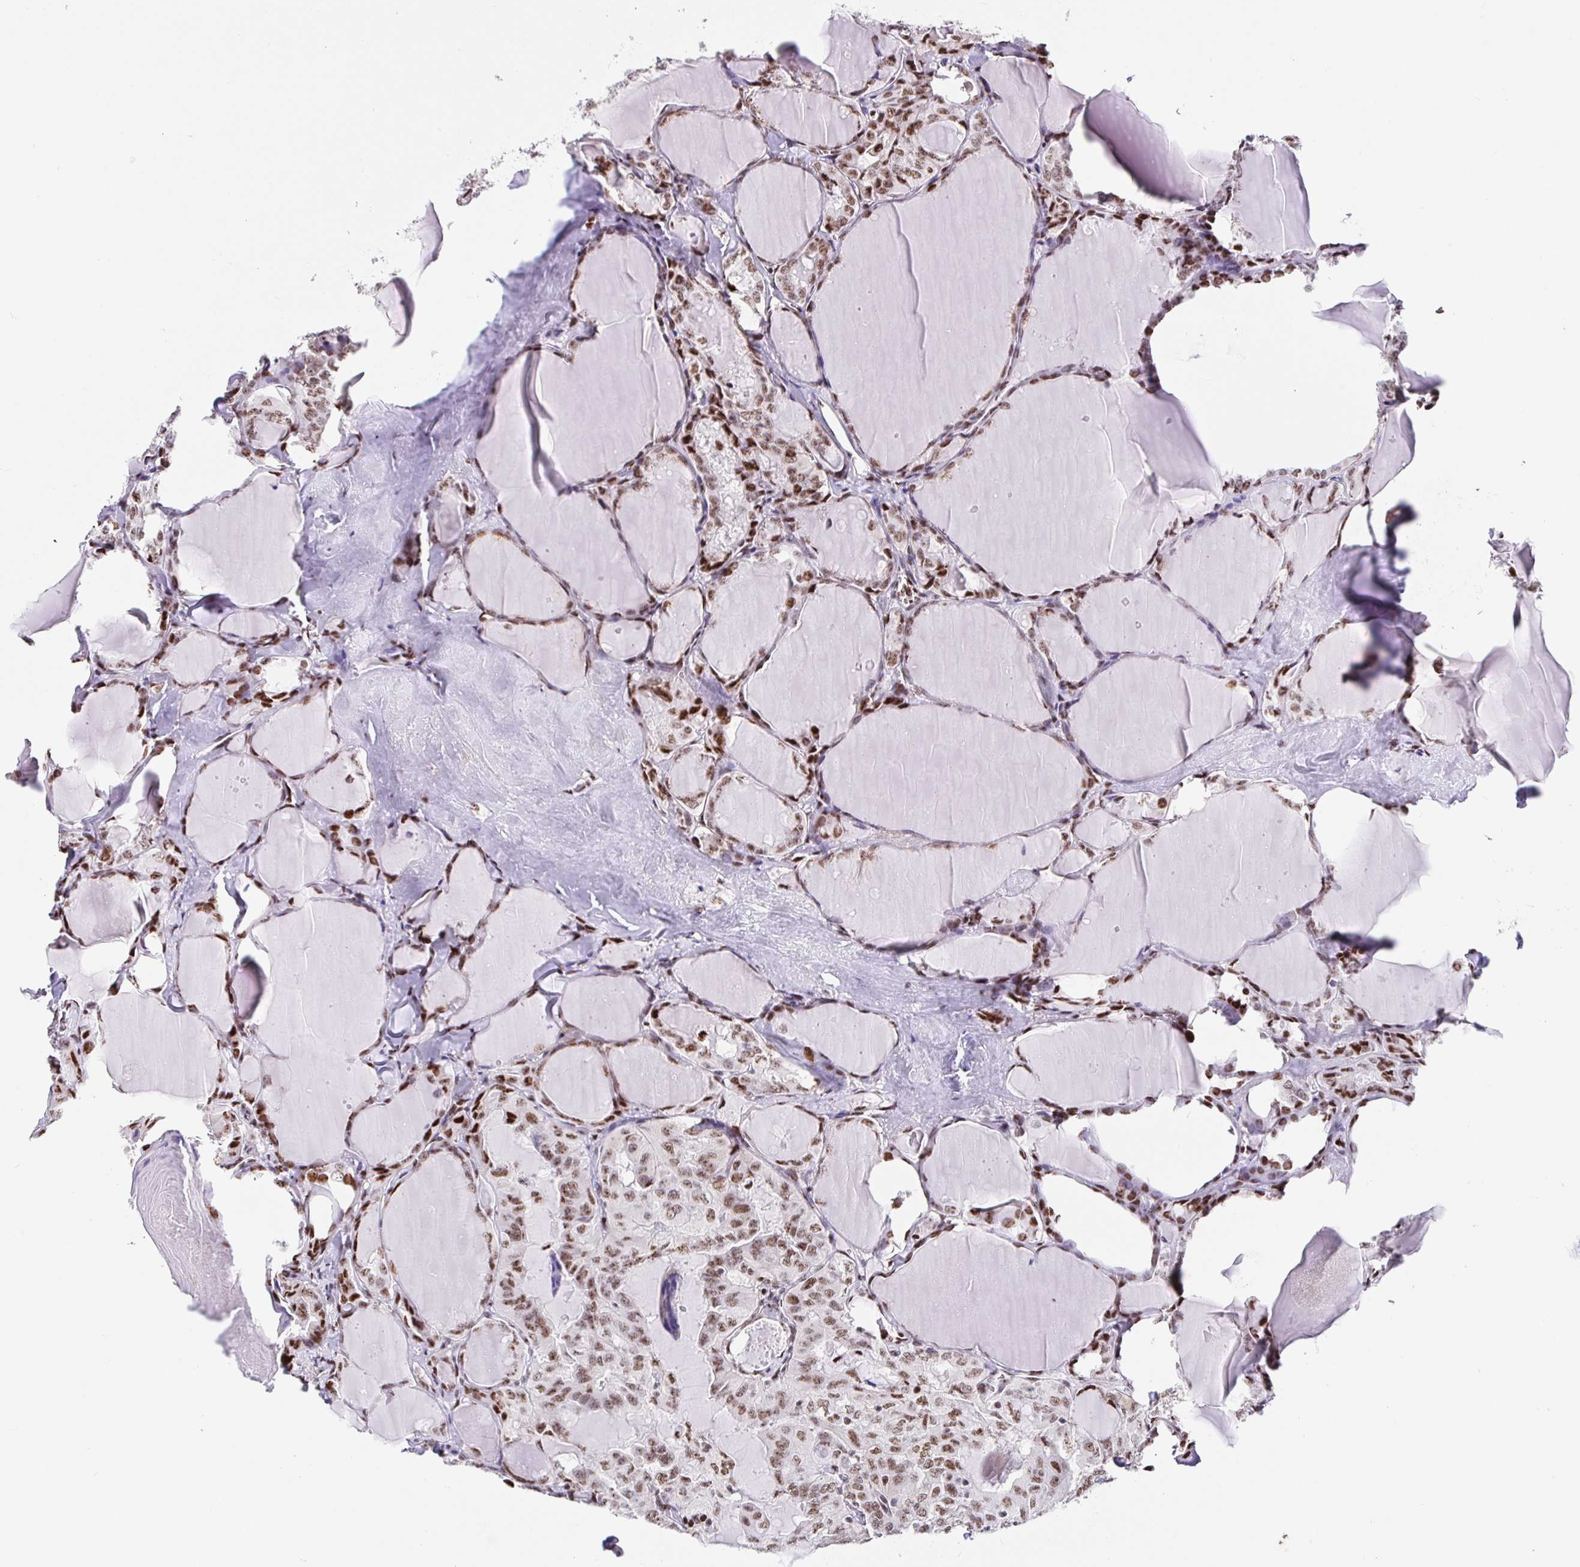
{"staining": {"intensity": "moderate", "quantity": ">75%", "location": "nuclear"}, "tissue": "thyroid cancer", "cell_type": "Tumor cells", "image_type": "cancer", "snomed": [{"axis": "morphology", "description": "Papillary adenocarcinoma, NOS"}, {"axis": "topography", "description": "Thyroid gland"}], "caption": "Tumor cells show medium levels of moderate nuclear positivity in about >75% of cells in human thyroid cancer.", "gene": "SETD5", "patient": {"sex": "male", "age": 30}}